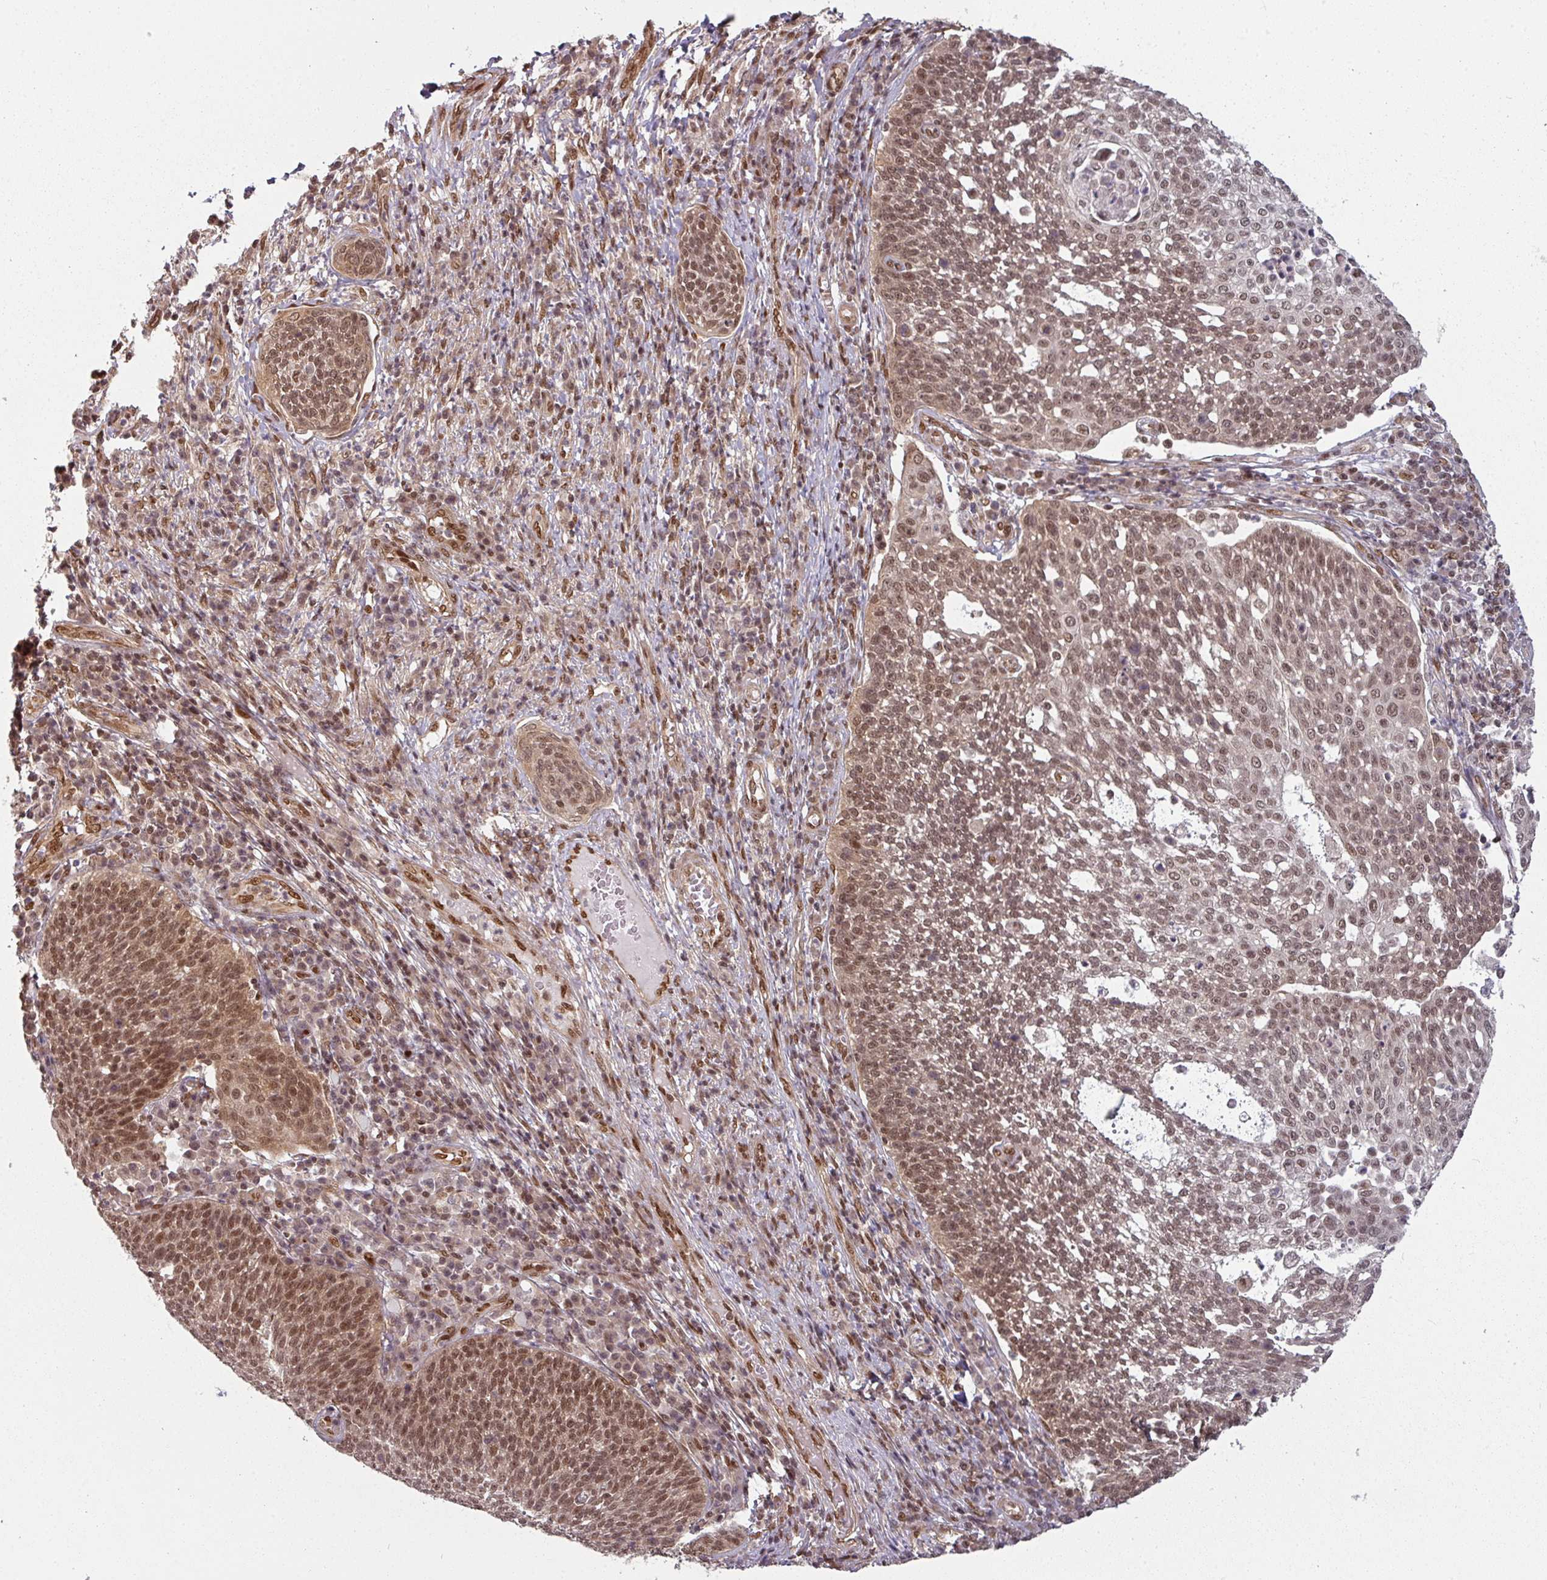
{"staining": {"intensity": "moderate", "quantity": "25%-75%", "location": "cytoplasmic/membranous,nuclear"}, "tissue": "cervical cancer", "cell_type": "Tumor cells", "image_type": "cancer", "snomed": [{"axis": "morphology", "description": "Squamous cell carcinoma, NOS"}, {"axis": "topography", "description": "Cervix"}], "caption": "Cervical cancer tissue displays moderate cytoplasmic/membranous and nuclear positivity in approximately 25%-75% of tumor cells The staining was performed using DAB to visualize the protein expression in brown, while the nuclei were stained in blue with hematoxylin (Magnification: 20x).", "gene": "SIK3", "patient": {"sex": "female", "age": 34}}